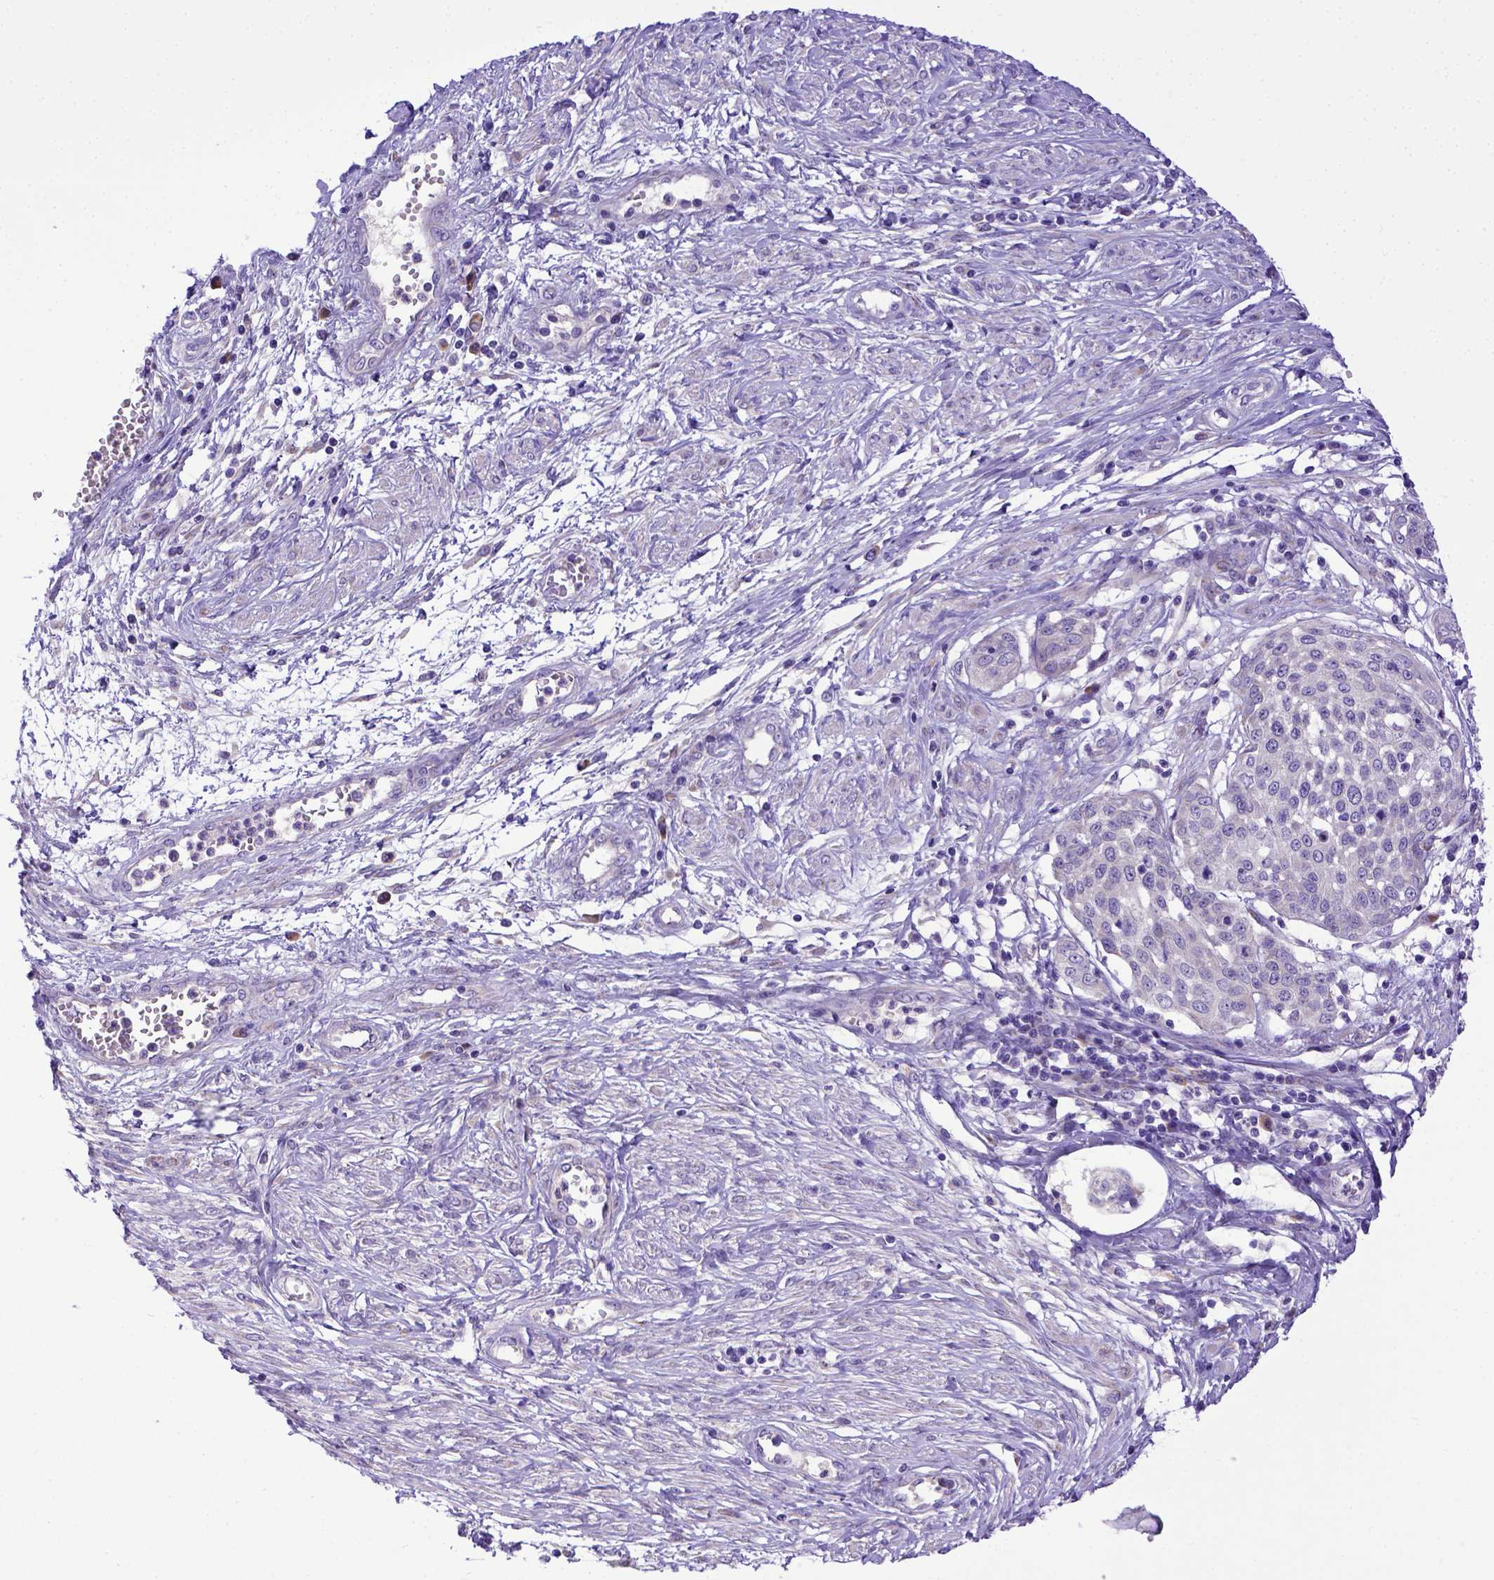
{"staining": {"intensity": "negative", "quantity": "none", "location": "none"}, "tissue": "cervical cancer", "cell_type": "Tumor cells", "image_type": "cancer", "snomed": [{"axis": "morphology", "description": "Squamous cell carcinoma, NOS"}, {"axis": "topography", "description": "Cervix"}], "caption": "IHC micrograph of cervical squamous cell carcinoma stained for a protein (brown), which shows no positivity in tumor cells. (IHC, brightfield microscopy, high magnification).", "gene": "CFAP300", "patient": {"sex": "female", "age": 34}}